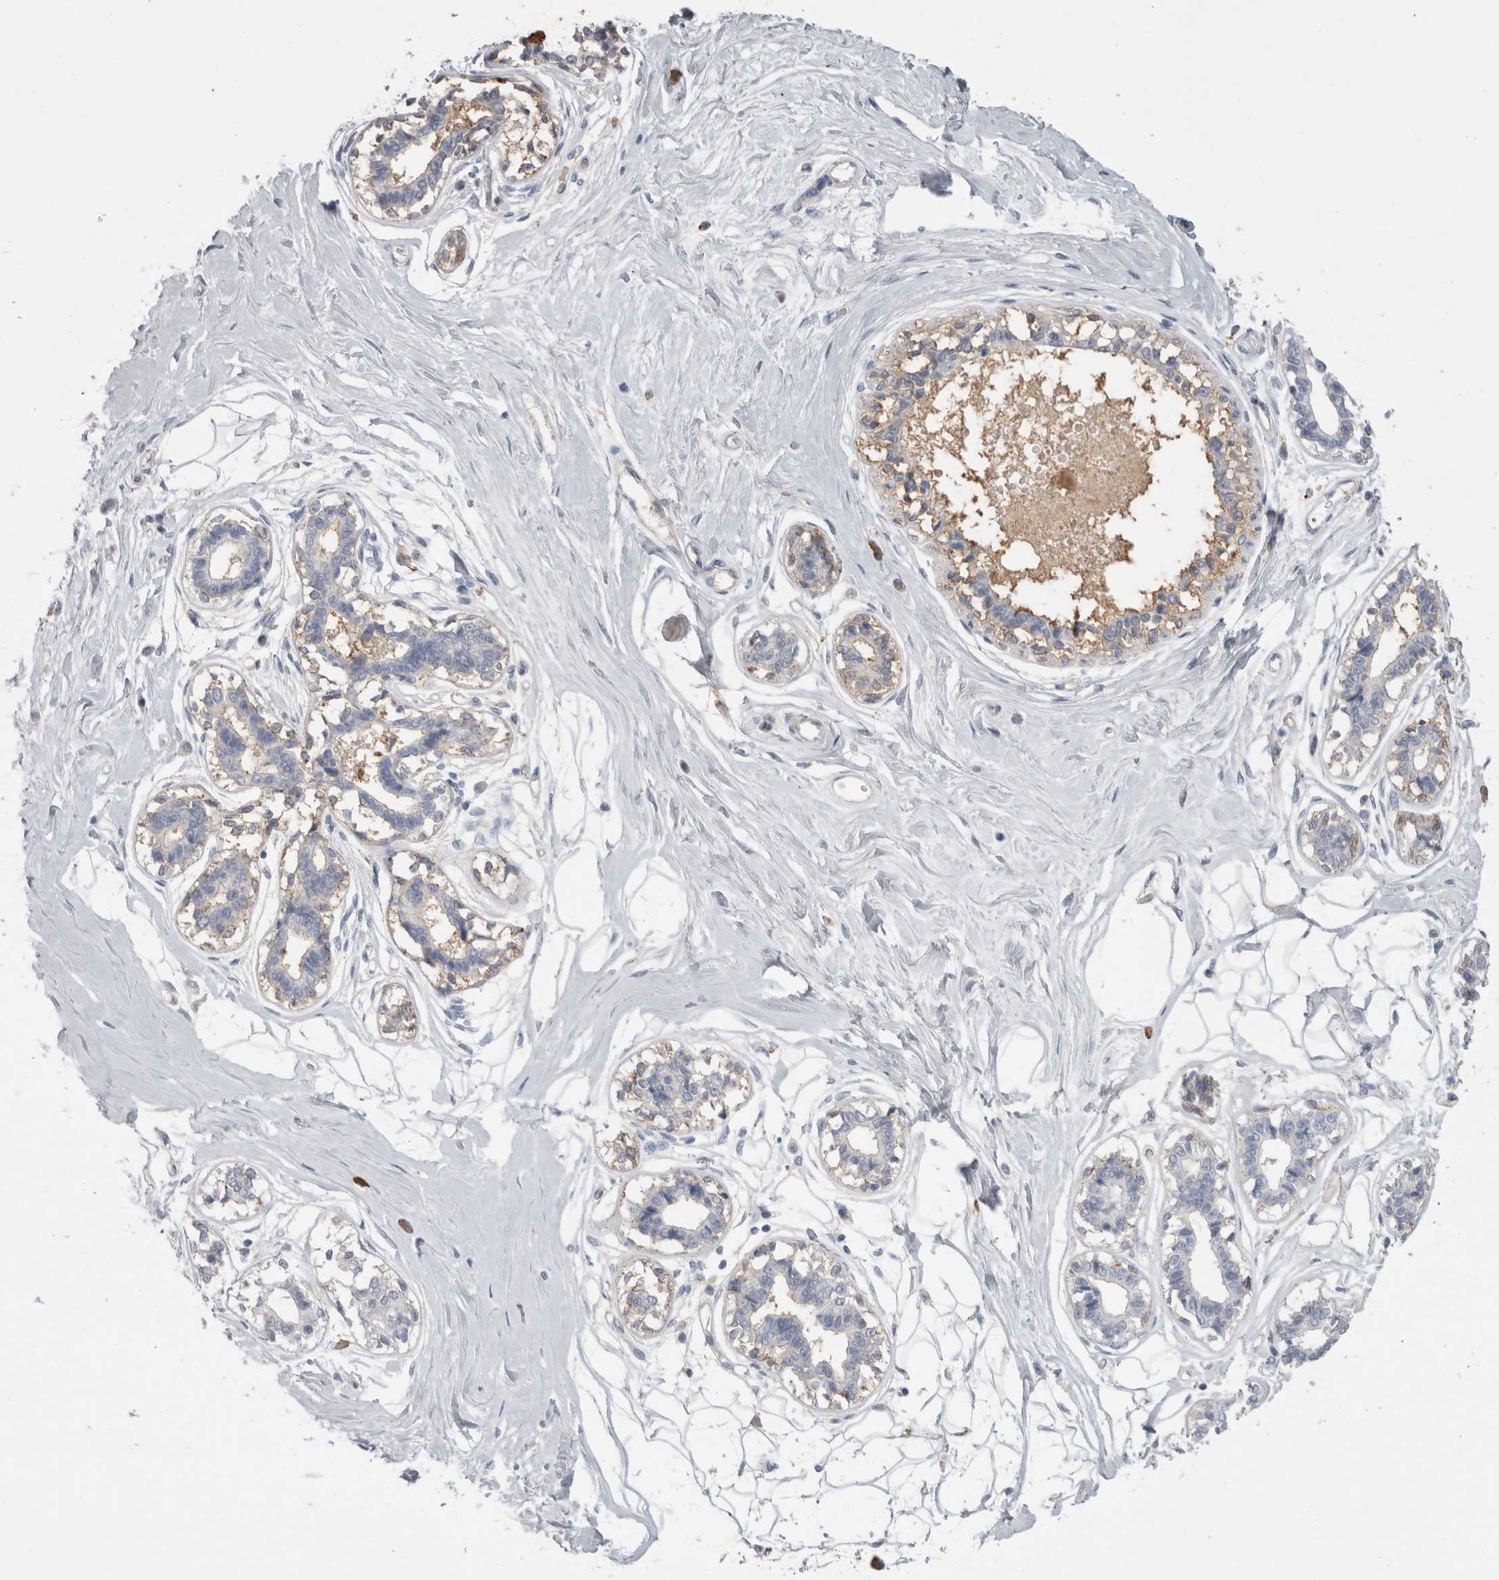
{"staining": {"intensity": "negative", "quantity": "none", "location": "none"}, "tissue": "breast", "cell_type": "Adipocytes", "image_type": "normal", "snomed": [{"axis": "morphology", "description": "Normal tissue, NOS"}, {"axis": "topography", "description": "Breast"}], "caption": "IHC histopathology image of normal breast stained for a protein (brown), which shows no positivity in adipocytes.", "gene": "EPDR1", "patient": {"sex": "female", "age": 45}}